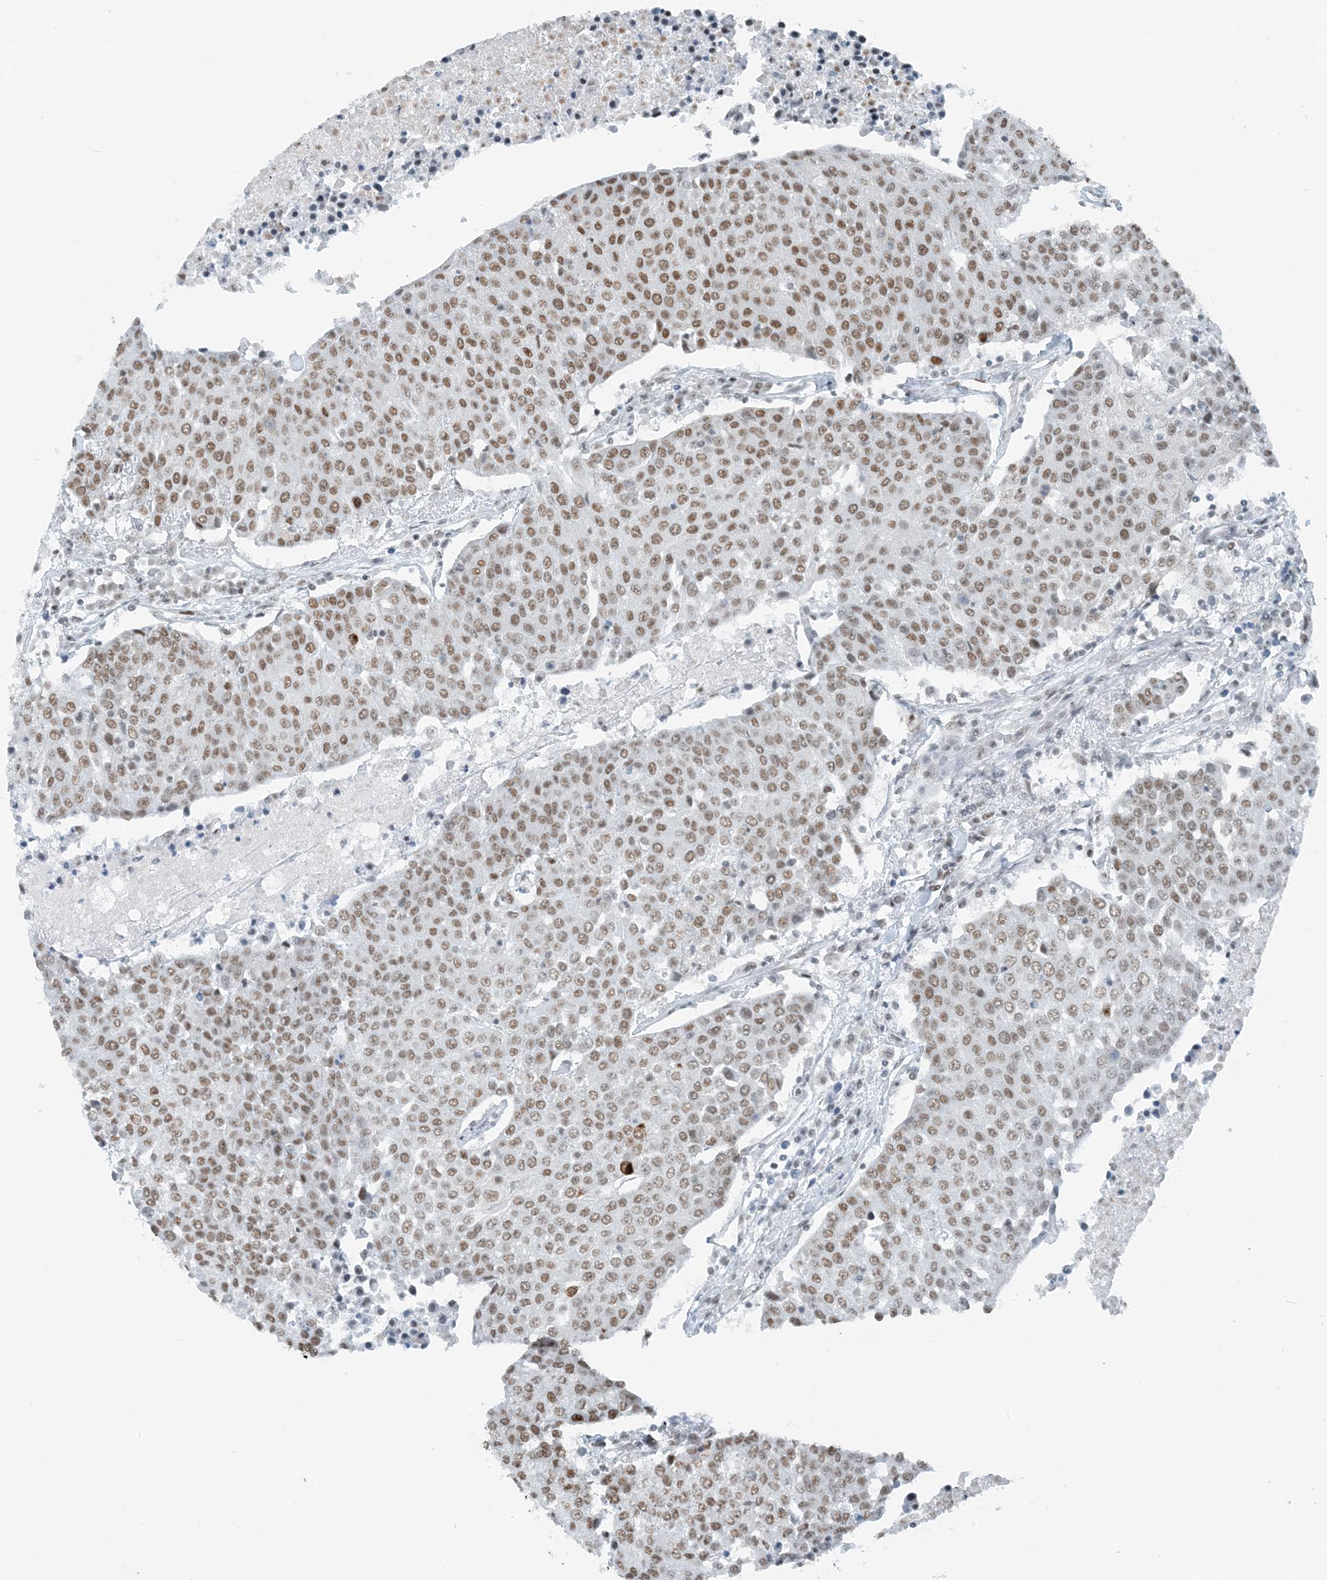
{"staining": {"intensity": "moderate", "quantity": ">75%", "location": "nuclear"}, "tissue": "urothelial cancer", "cell_type": "Tumor cells", "image_type": "cancer", "snomed": [{"axis": "morphology", "description": "Urothelial carcinoma, High grade"}, {"axis": "topography", "description": "Urinary bladder"}], "caption": "Urothelial cancer stained with a brown dye reveals moderate nuclear positive expression in approximately >75% of tumor cells.", "gene": "ZNF500", "patient": {"sex": "female", "age": 85}}